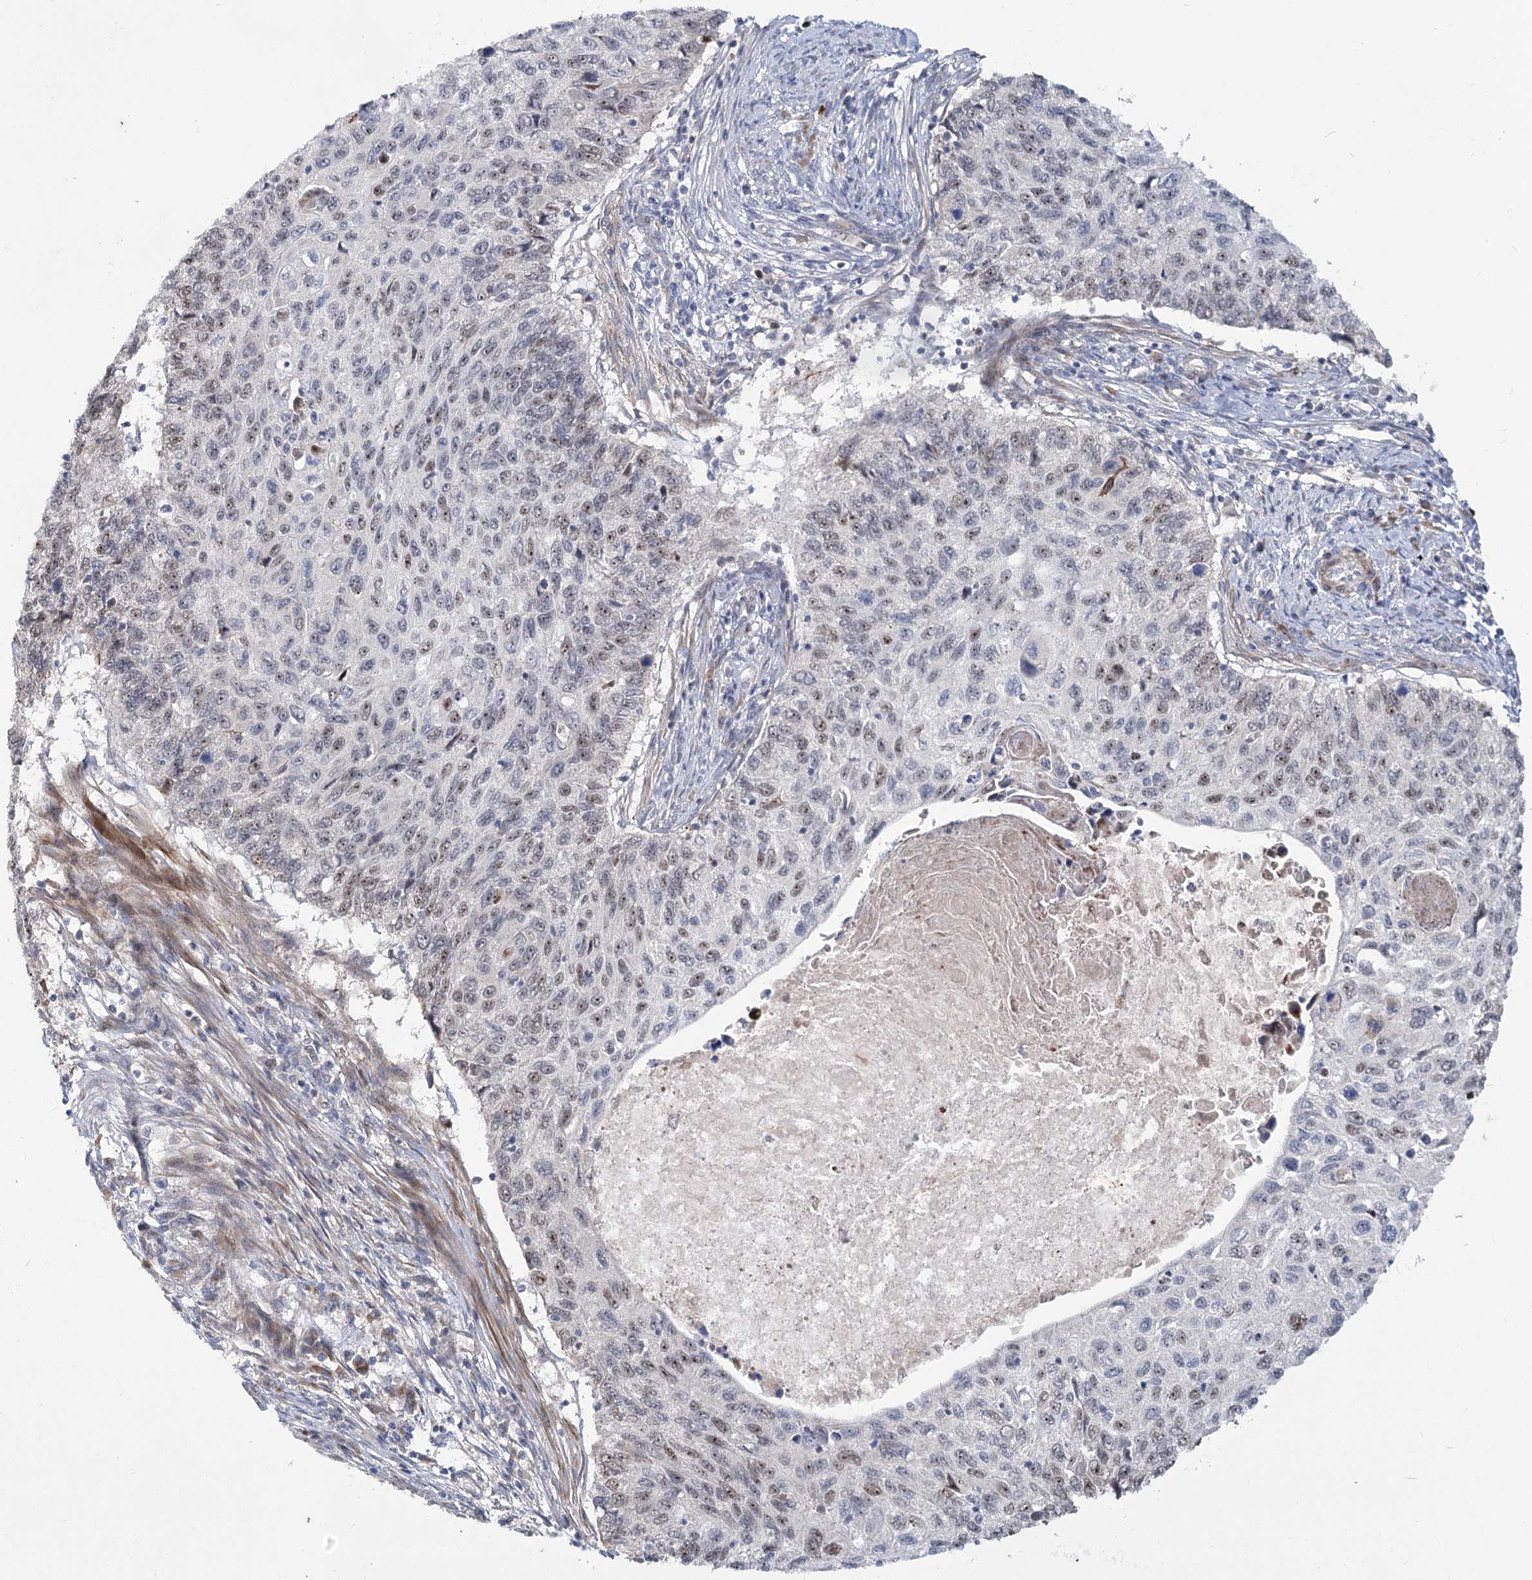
{"staining": {"intensity": "weak", "quantity": "<25%", "location": "nuclear"}, "tissue": "cervical cancer", "cell_type": "Tumor cells", "image_type": "cancer", "snomed": [{"axis": "morphology", "description": "Squamous cell carcinoma, NOS"}, {"axis": "topography", "description": "Cervix"}], "caption": "Cervical cancer was stained to show a protein in brown. There is no significant staining in tumor cells. Brightfield microscopy of IHC stained with DAB (brown) and hematoxylin (blue), captured at high magnification.", "gene": "PIK3C2A", "patient": {"sex": "female", "age": 70}}